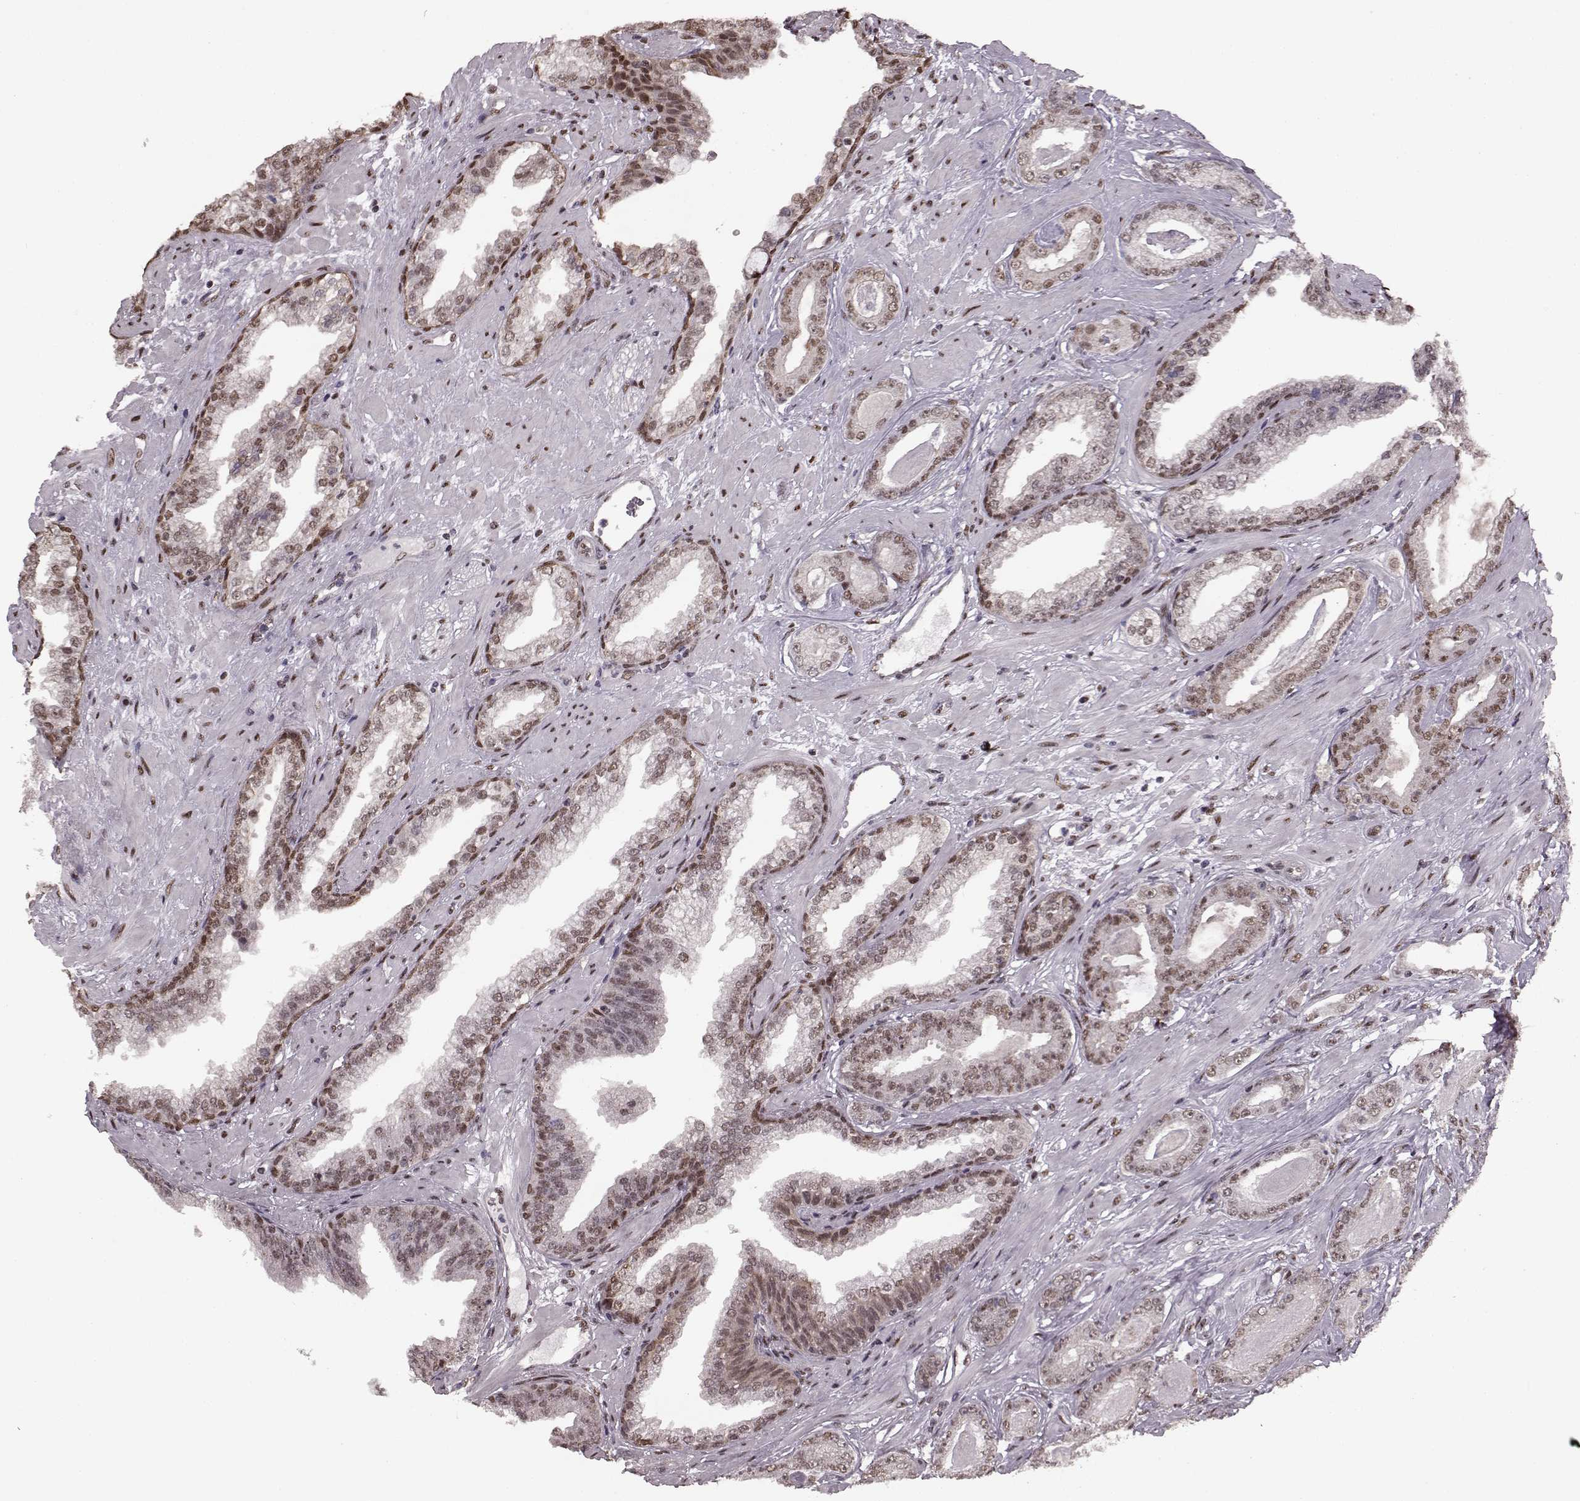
{"staining": {"intensity": "weak", "quantity": ">75%", "location": "nuclear"}, "tissue": "prostate cancer", "cell_type": "Tumor cells", "image_type": "cancer", "snomed": [{"axis": "morphology", "description": "Adenocarcinoma, Low grade"}, {"axis": "topography", "description": "Prostate"}], "caption": "Human prostate cancer (adenocarcinoma (low-grade)) stained with a protein marker shows weak staining in tumor cells.", "gene": "FTO", "patient": {"sex": "male", "age": 61}}